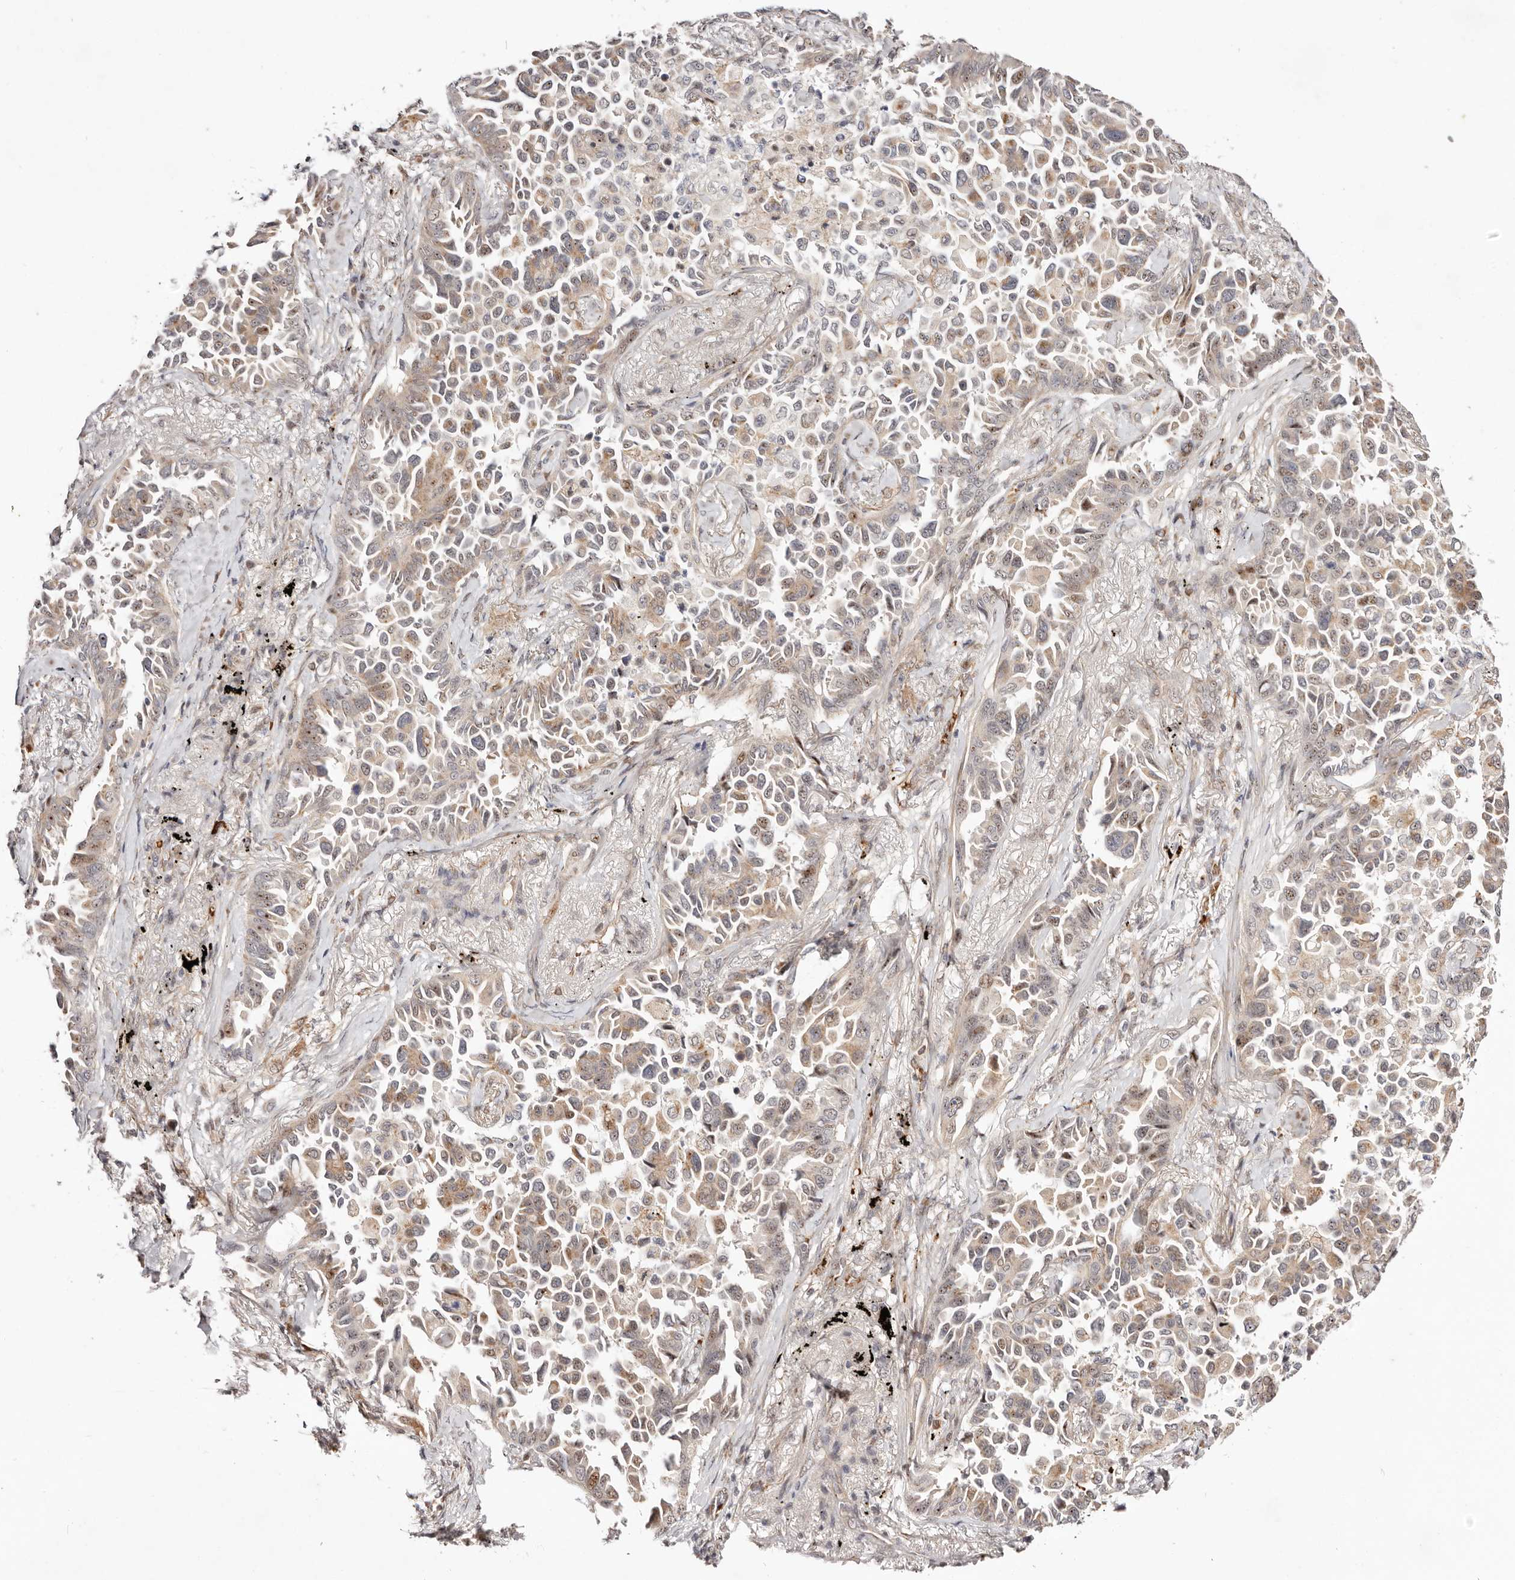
{"staining": {"intensity": "moderate", "quantity": "25%-75%", "location": "cytoplasmic/membranous,nuclear"}, "tissue": "lung cancer", "cell_type": "Tumor cells", "image_type": "cancer", "snomed": [{"axis": "morphology", "description": "Adenocarcinoma, NOS"}, {"axis": "topography", "description": "Lung"}], "caption": "Immunohistochemical staining of lung cancer (adenocarcinoma) displays medium levels of moderate cytoplasmic/membranous and nuclear protein positivity in approximately 25%-75% of tumor cells.", "gene": "WRN", "patient": {"sex": "female", "age": 67}}